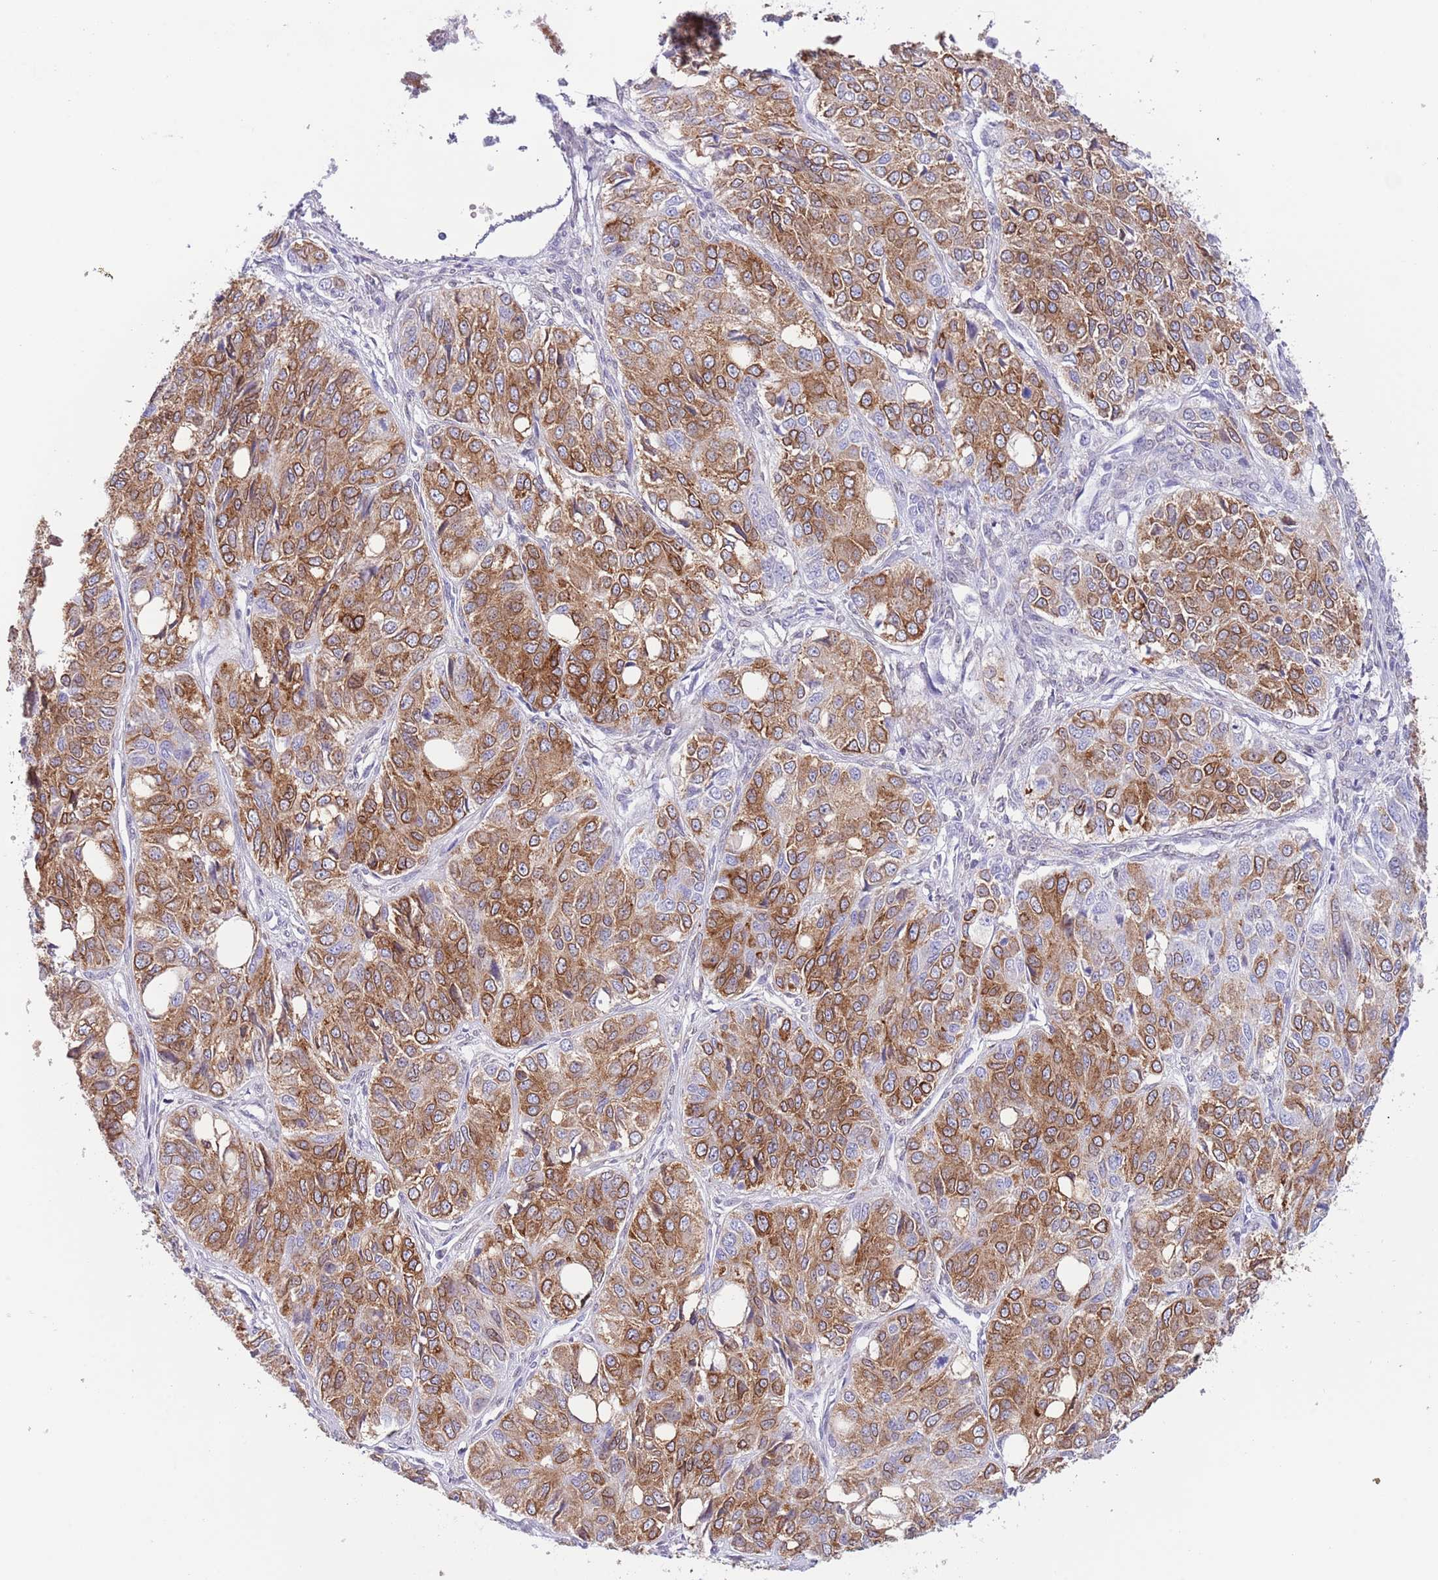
{"staining": {"intensity": "moderate", "quantity": ">75%", "location": "cytoplasmic/membranous,nuclear"}, "tissue": "ovarian cancer", "cell_type": "Tumor cells", "image_type": "cancer", "snomed": [{"axis": "morphology", "description": "Carcinoma, endometroid"}, {"axis": "topography", "description": "Ovary"}], "caption": "Immunohistochemical staining of ovarian cancer reveals moderate cytoplasmic/membranous and nuclear protein staining in about >75% of tumor cells. The protein is stained brown, and the nuclei are stained in blue (DAB (3,3'-diaminobenzidine) IHC with brightfield microscopy, high magnification).", "gene": "EBPL", "patient": {"sex": "female", "age": 51}}